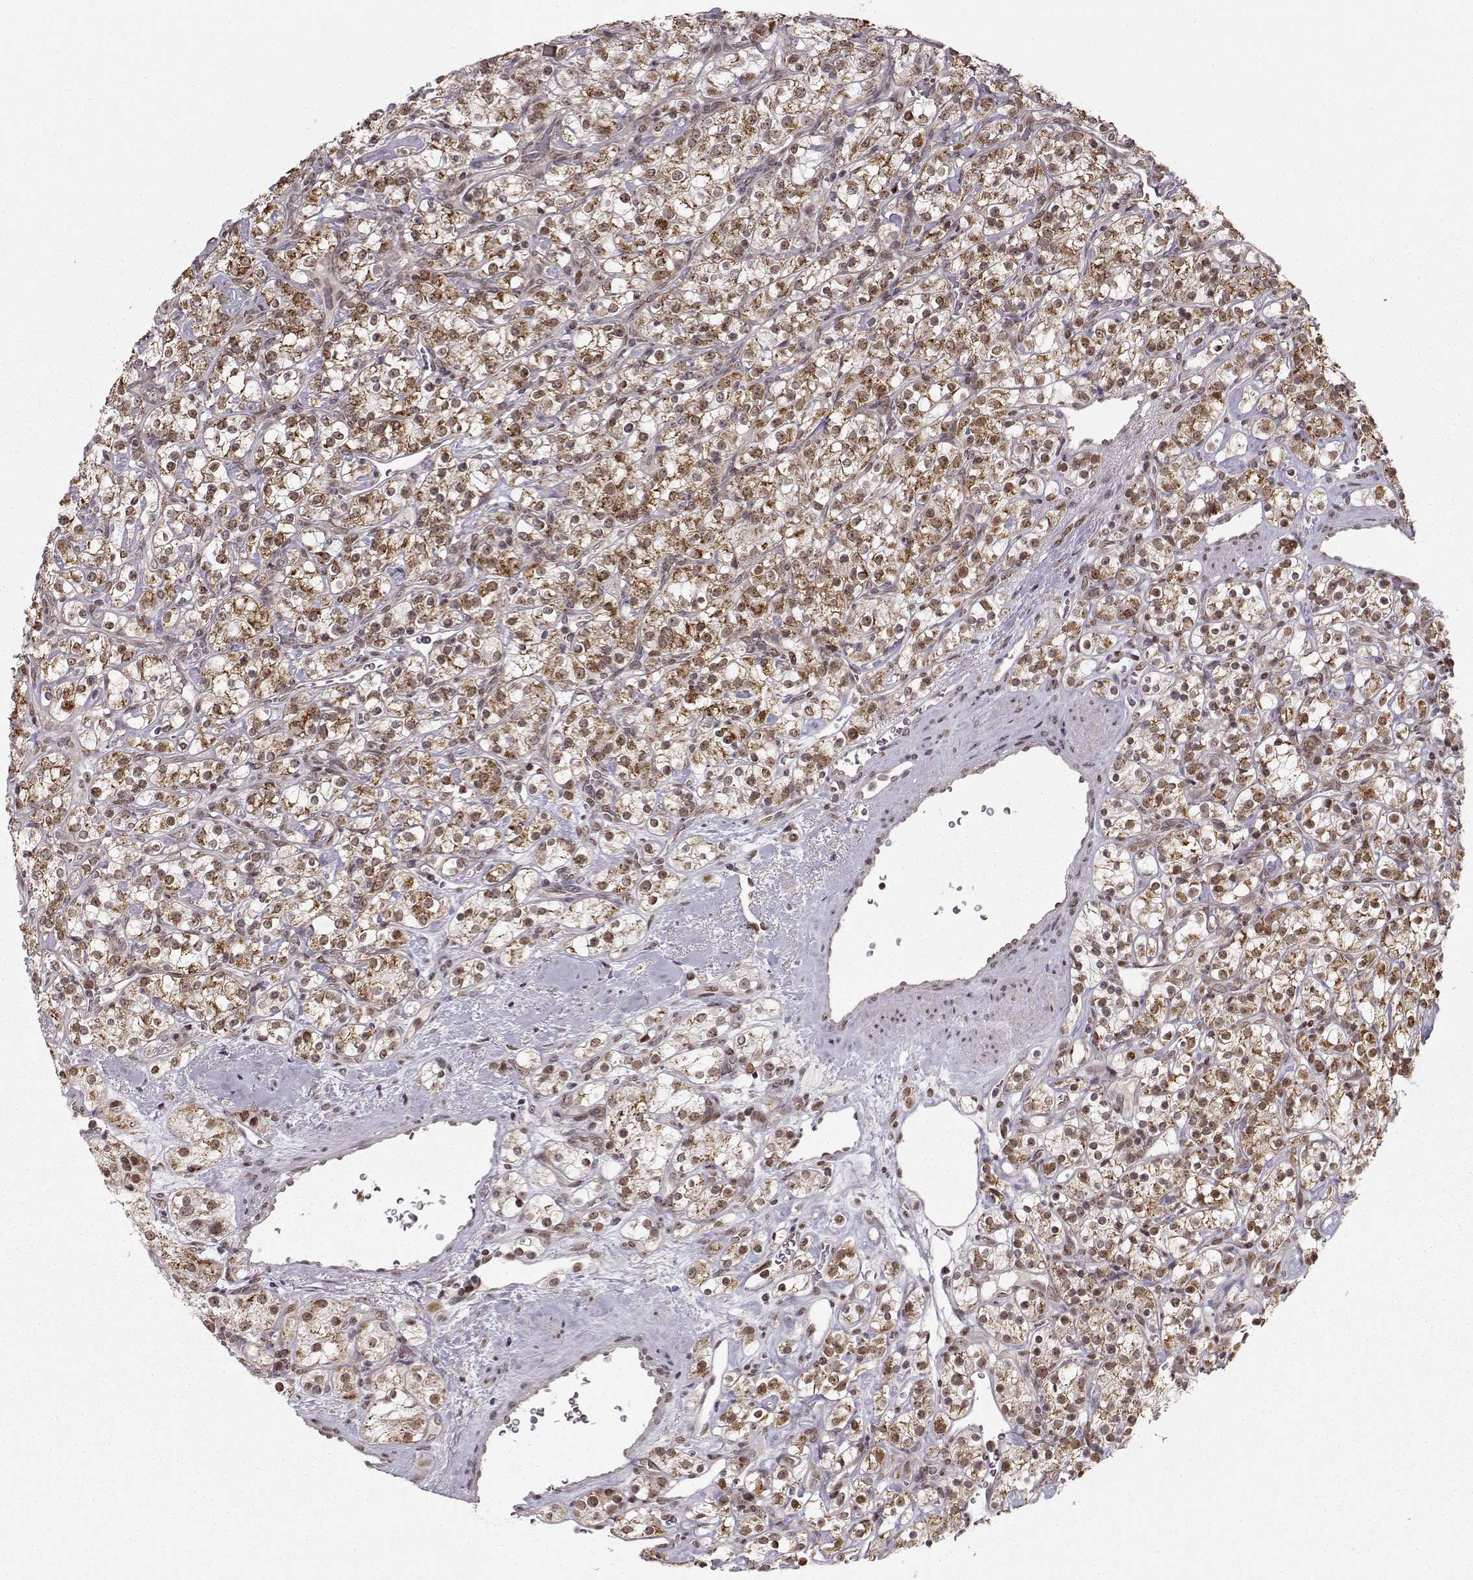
{"staining": {"intensity": "strong", "quantity": ">75%", "location": "cytoplasmic/membranous"}, "tissue": "renal cancer", "cell_type": "Tumor cells", "image_type": "cancer", "snomed": [{"axis": "morphology", "description": "Adenocarcinoma, NOS"}, {"axis": "topography", "description": "Kidney"}], "caption": "An immunohistochemistry (IHC) image of tumor tissue is shown. Protein staining in brown shows strong cytoplasmic/membranous positivity in renal cancer within tumor cells.", "gene": "RAI1", "patient": {"sex": "male", "age": 77}}